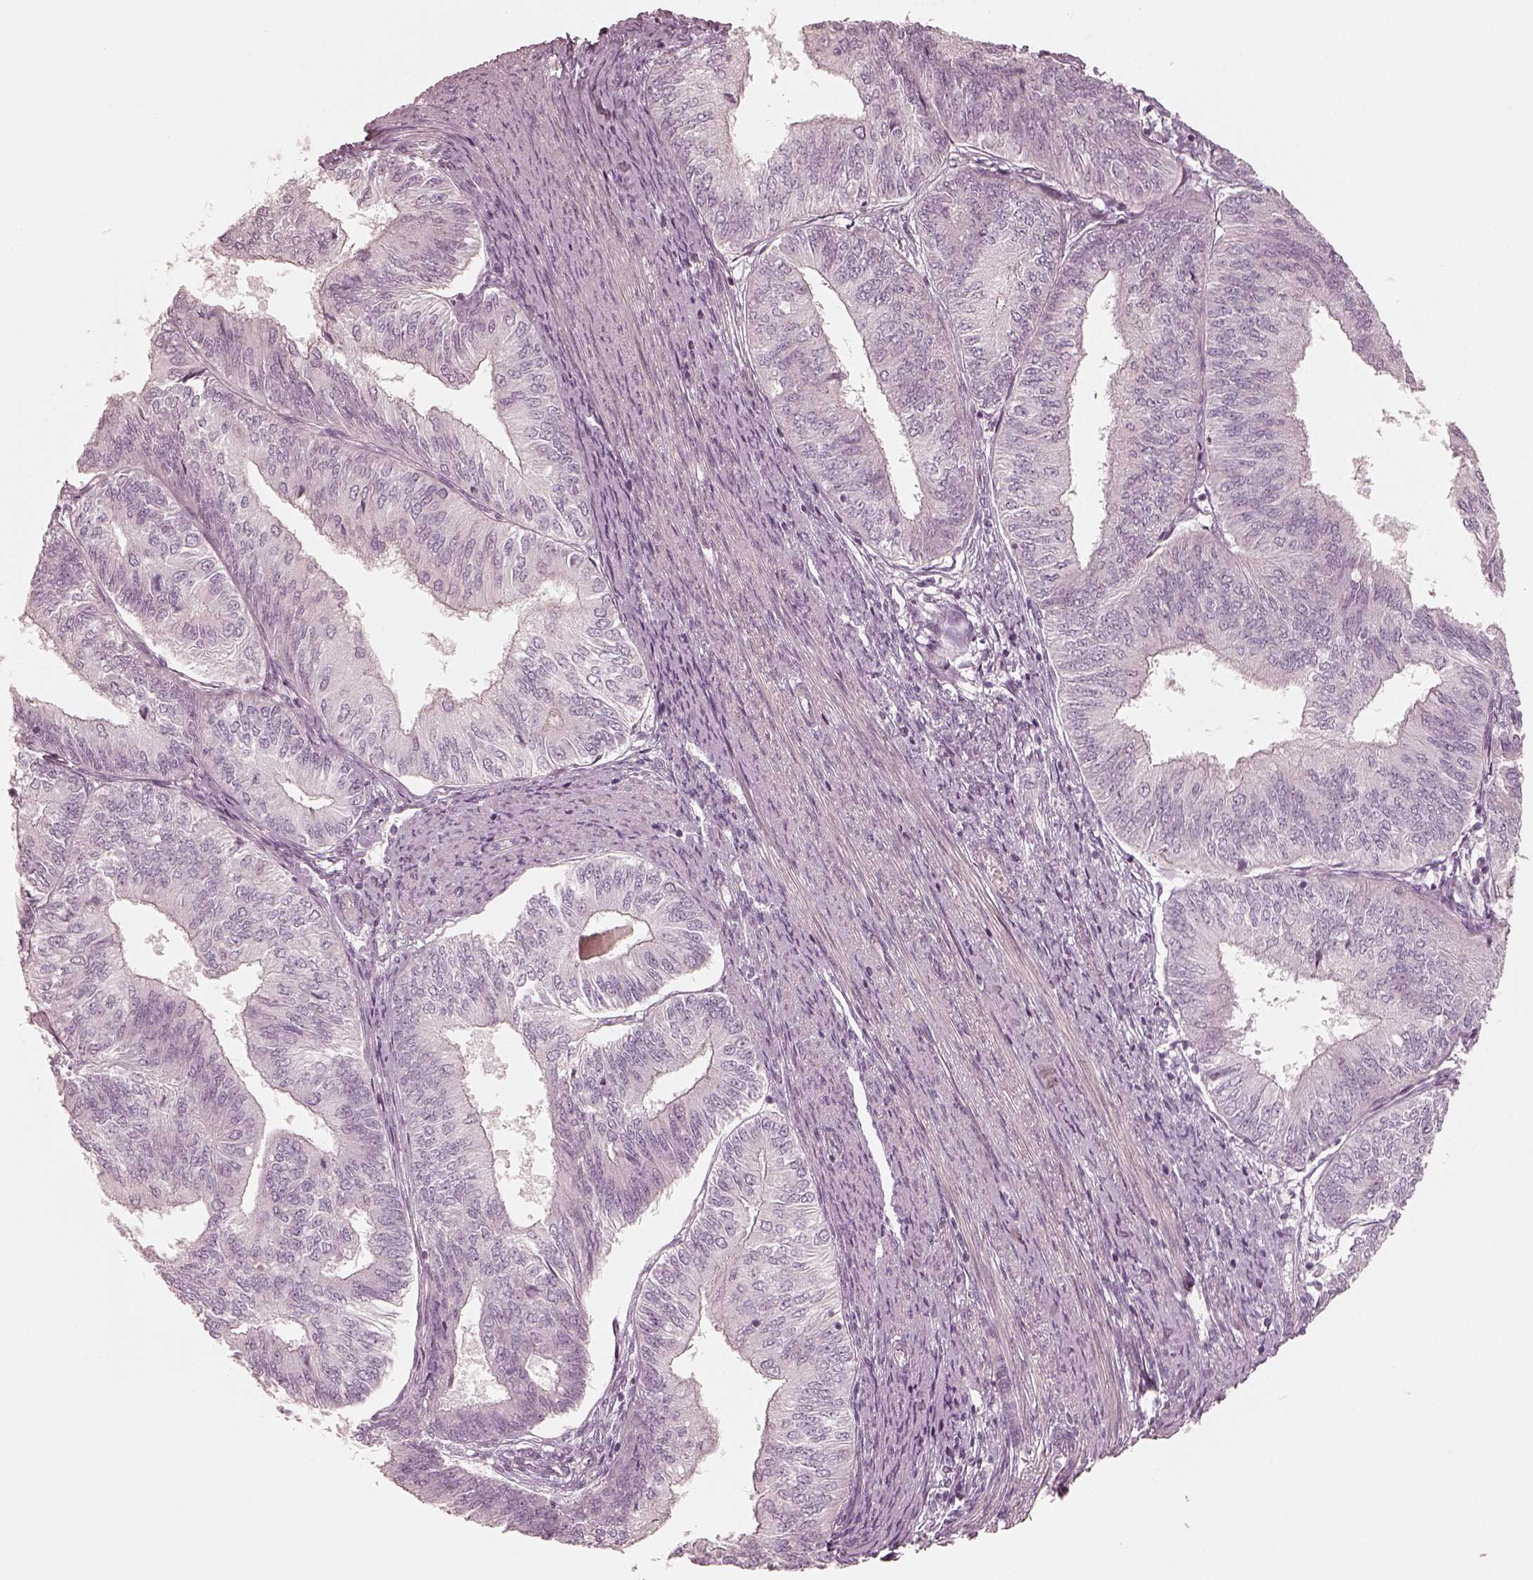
{"staining": {"intensity": "negative", "quantity": "none", "location": "none"}, "tissue": "endometrial cancer", "cell_type": "Tumor cells", "image_type": "cancer", "snomed": [{"axis": "morphology", "description": "Adenocarcinoma, NOS"}, {"axis": "topography", "description": "Endometrium"}], "caption": "Immunohistochemical staining of human adenocarcinoma (endometrial) shows no significant positivity in tumor cells. (Stains: DAB immunohistochemistry with hematoxylin counter stain, Microscopy: brightfield microscopy at high magnification).", "gene": "SPATA24", "patient": {"sex": "female", "age": 58}}